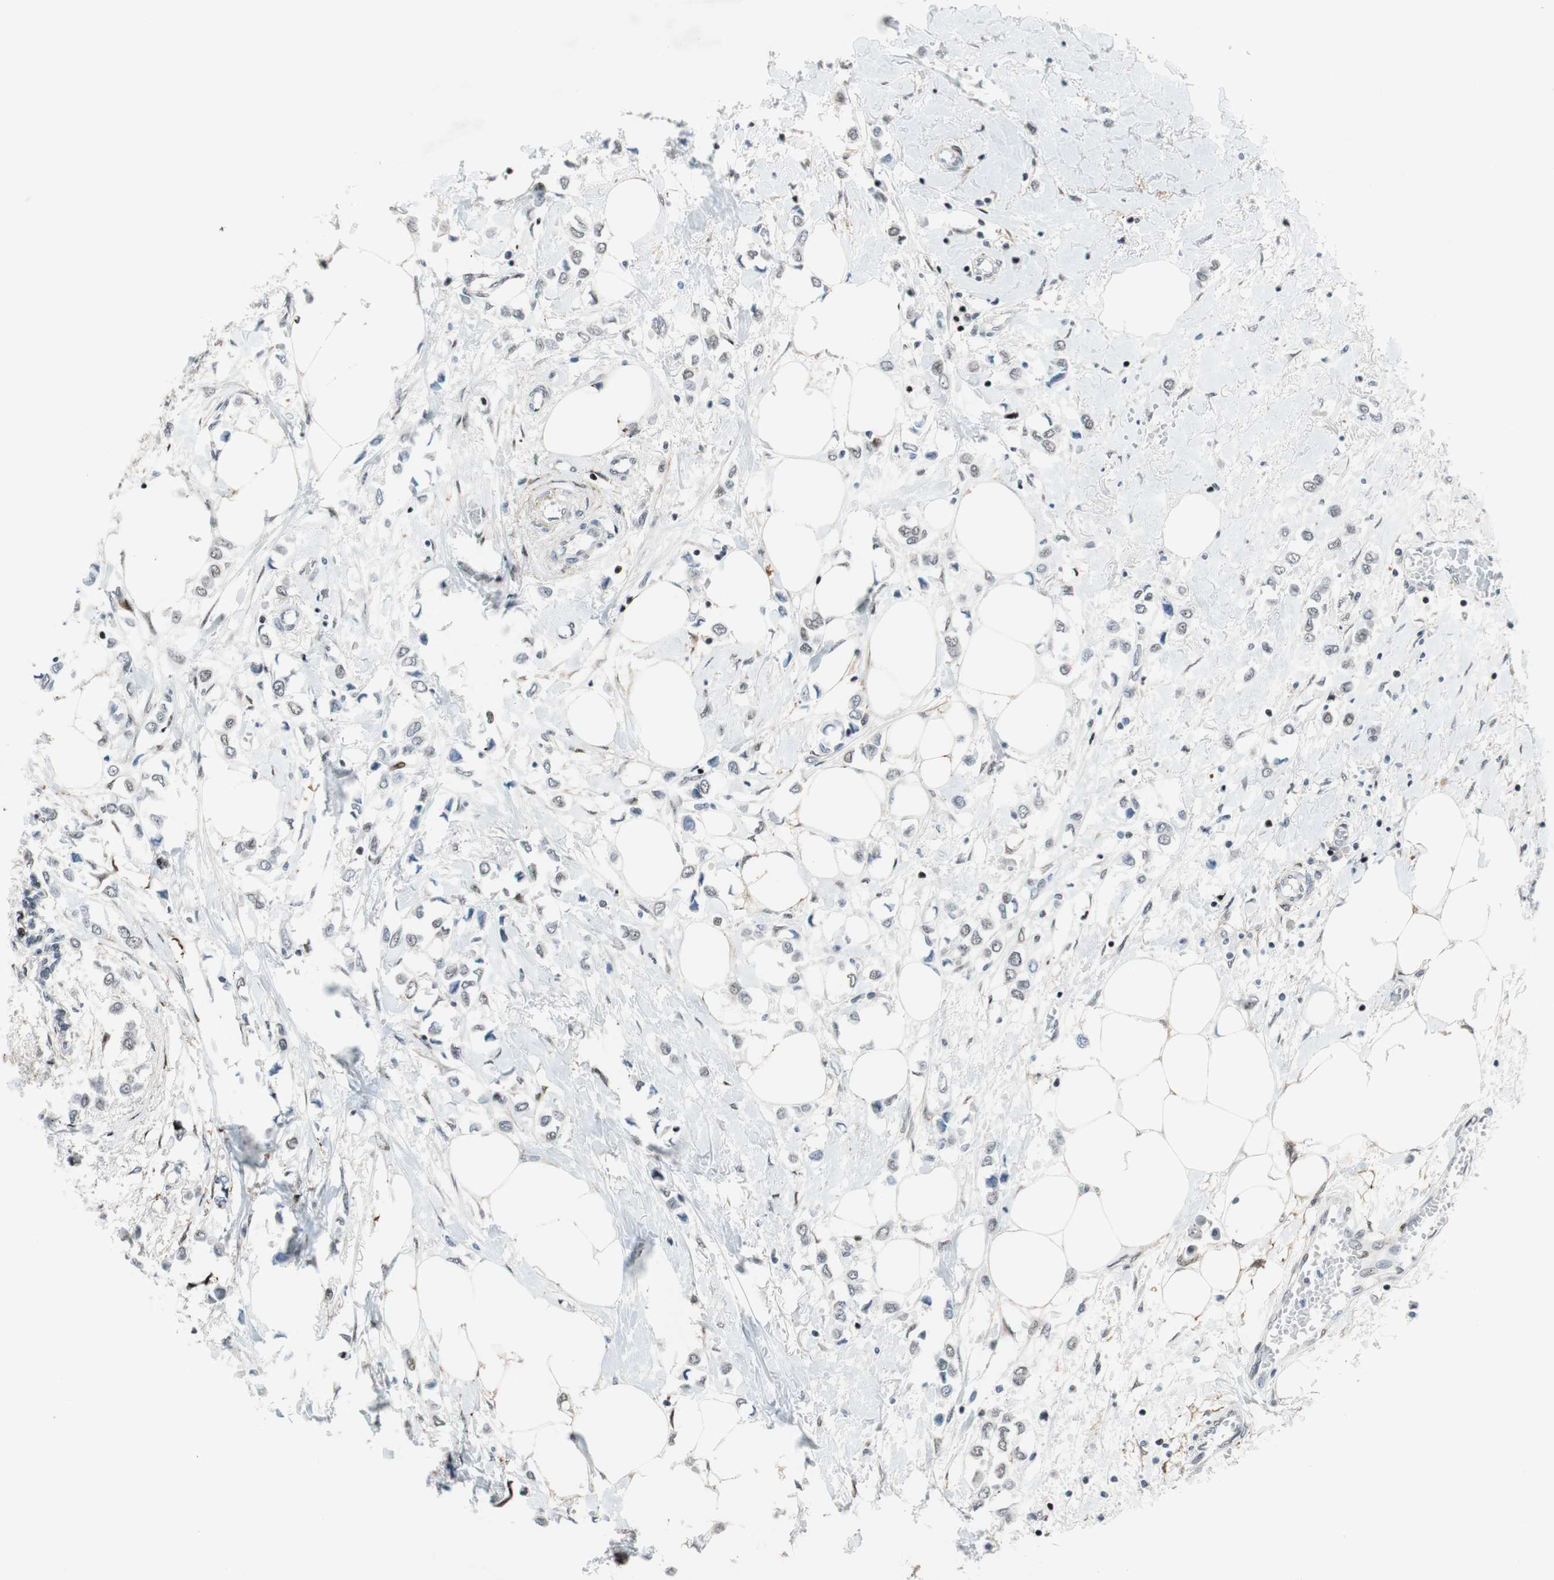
{"staining": {"intensity": "negative", "quantity": "none", "location": "none"}, "tissue": "breast cancer", "cell_type": "Tumor cells", "image_type": "cancer", "snomed": [{"axis": "morphology", "description": "Lobular carcinoma"}, {"axis": "topography", "description": "Breast"}], "caption": "This is a micrograph of IHC staining of breast cancer, which shows no expression in tumor cells.", "gene": "FBXO44", "patient": {"sex": "female", "age": 51}}